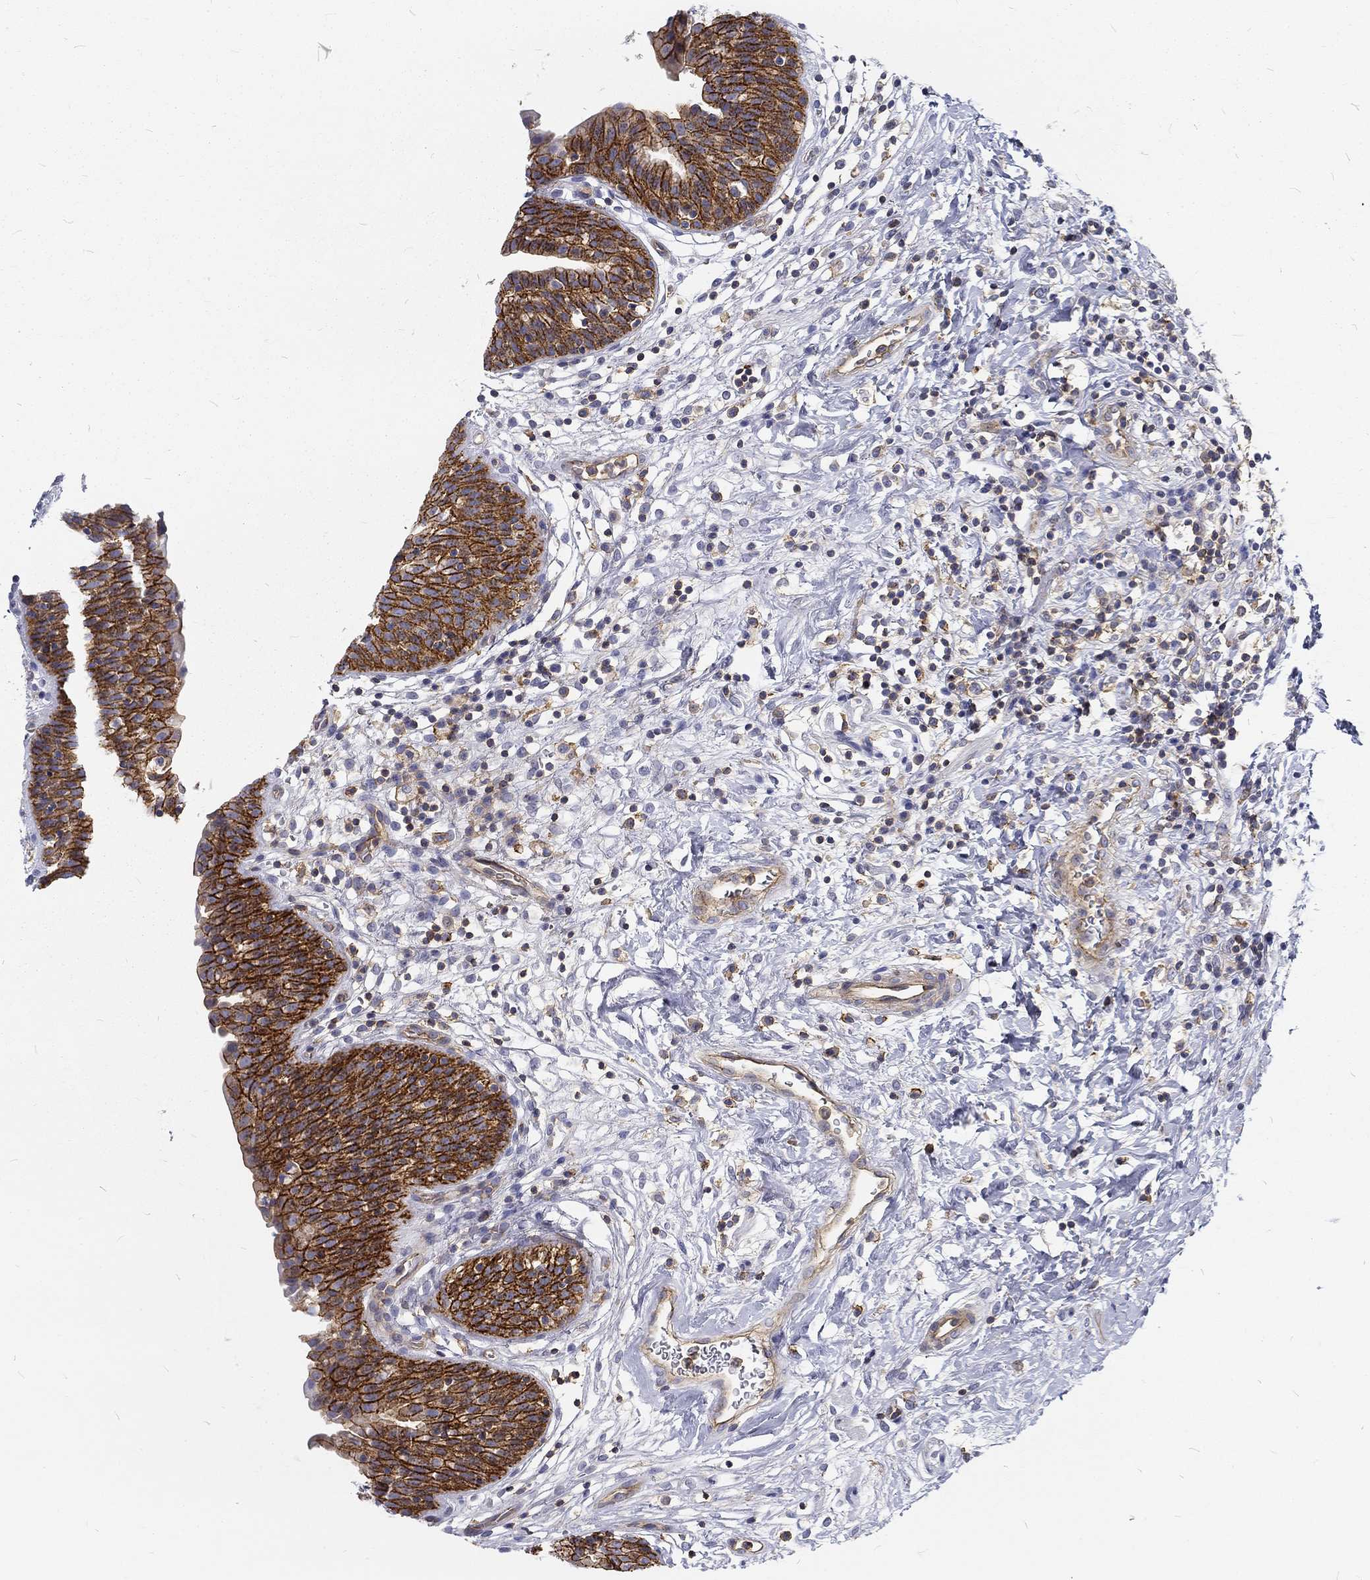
{"staining": {"intensity": "strong", "quantity": ">75%", "location": "cytoplasmic/membranous"}, "tissue": "urinary bladder", "cell_type": "Urothelial cells", "image_type": "normal", "snomed": [{"axis": "morphology", "description": "Normal tissue, NOS"}, {"axis": "topography", "description": "Urinary bladder"}], "caption": "There is high levels of strong cytoplasmic/membranous positivity in urothelial cells of benign urinary bladder, as demonstrated by immunohistochemical staining (brown color).", "gene": "MTMR11", "patient": {"sex": "male", "age": 37}}